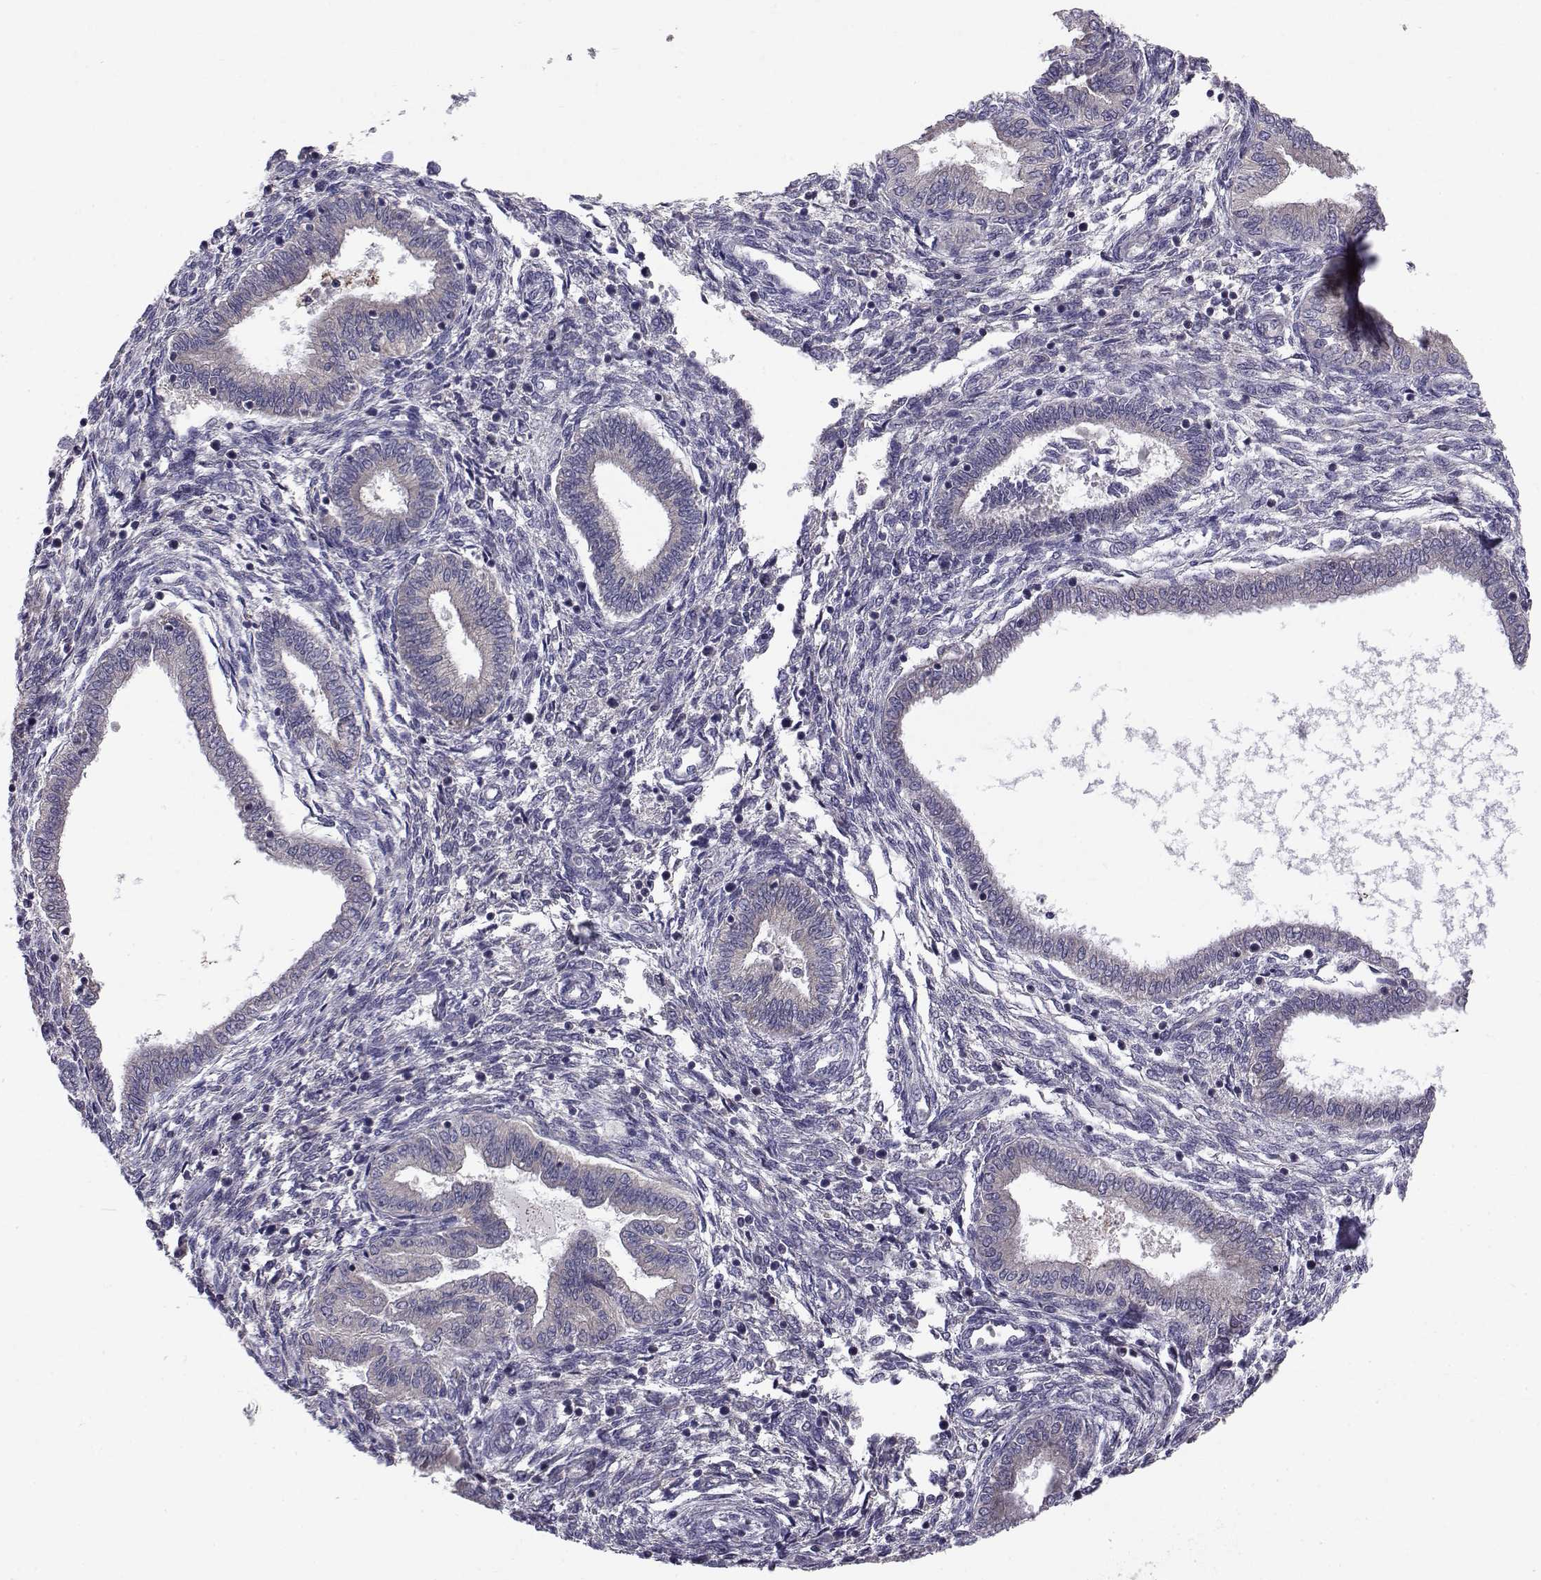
{"staining": {"intensity": "negative", "quantity": "none", "location": "none"}, "tissue": "endometrium", "cell_type": "Cells in endometrial stroma", "image_type": "normal", "snomed": [{"axis": "morphology", "description": "Normal tissue, NOS"}, {"axis": "topography", "description": "Endometrium"}], "caption": "There is no significant staining in cells in endometrial stroma of endometrium. (Immunohistochemistry (ihc), brightfield microscopy, high magnification).", "gene": "PEX5L", "patient": {"sex": "female", "age": 42}}